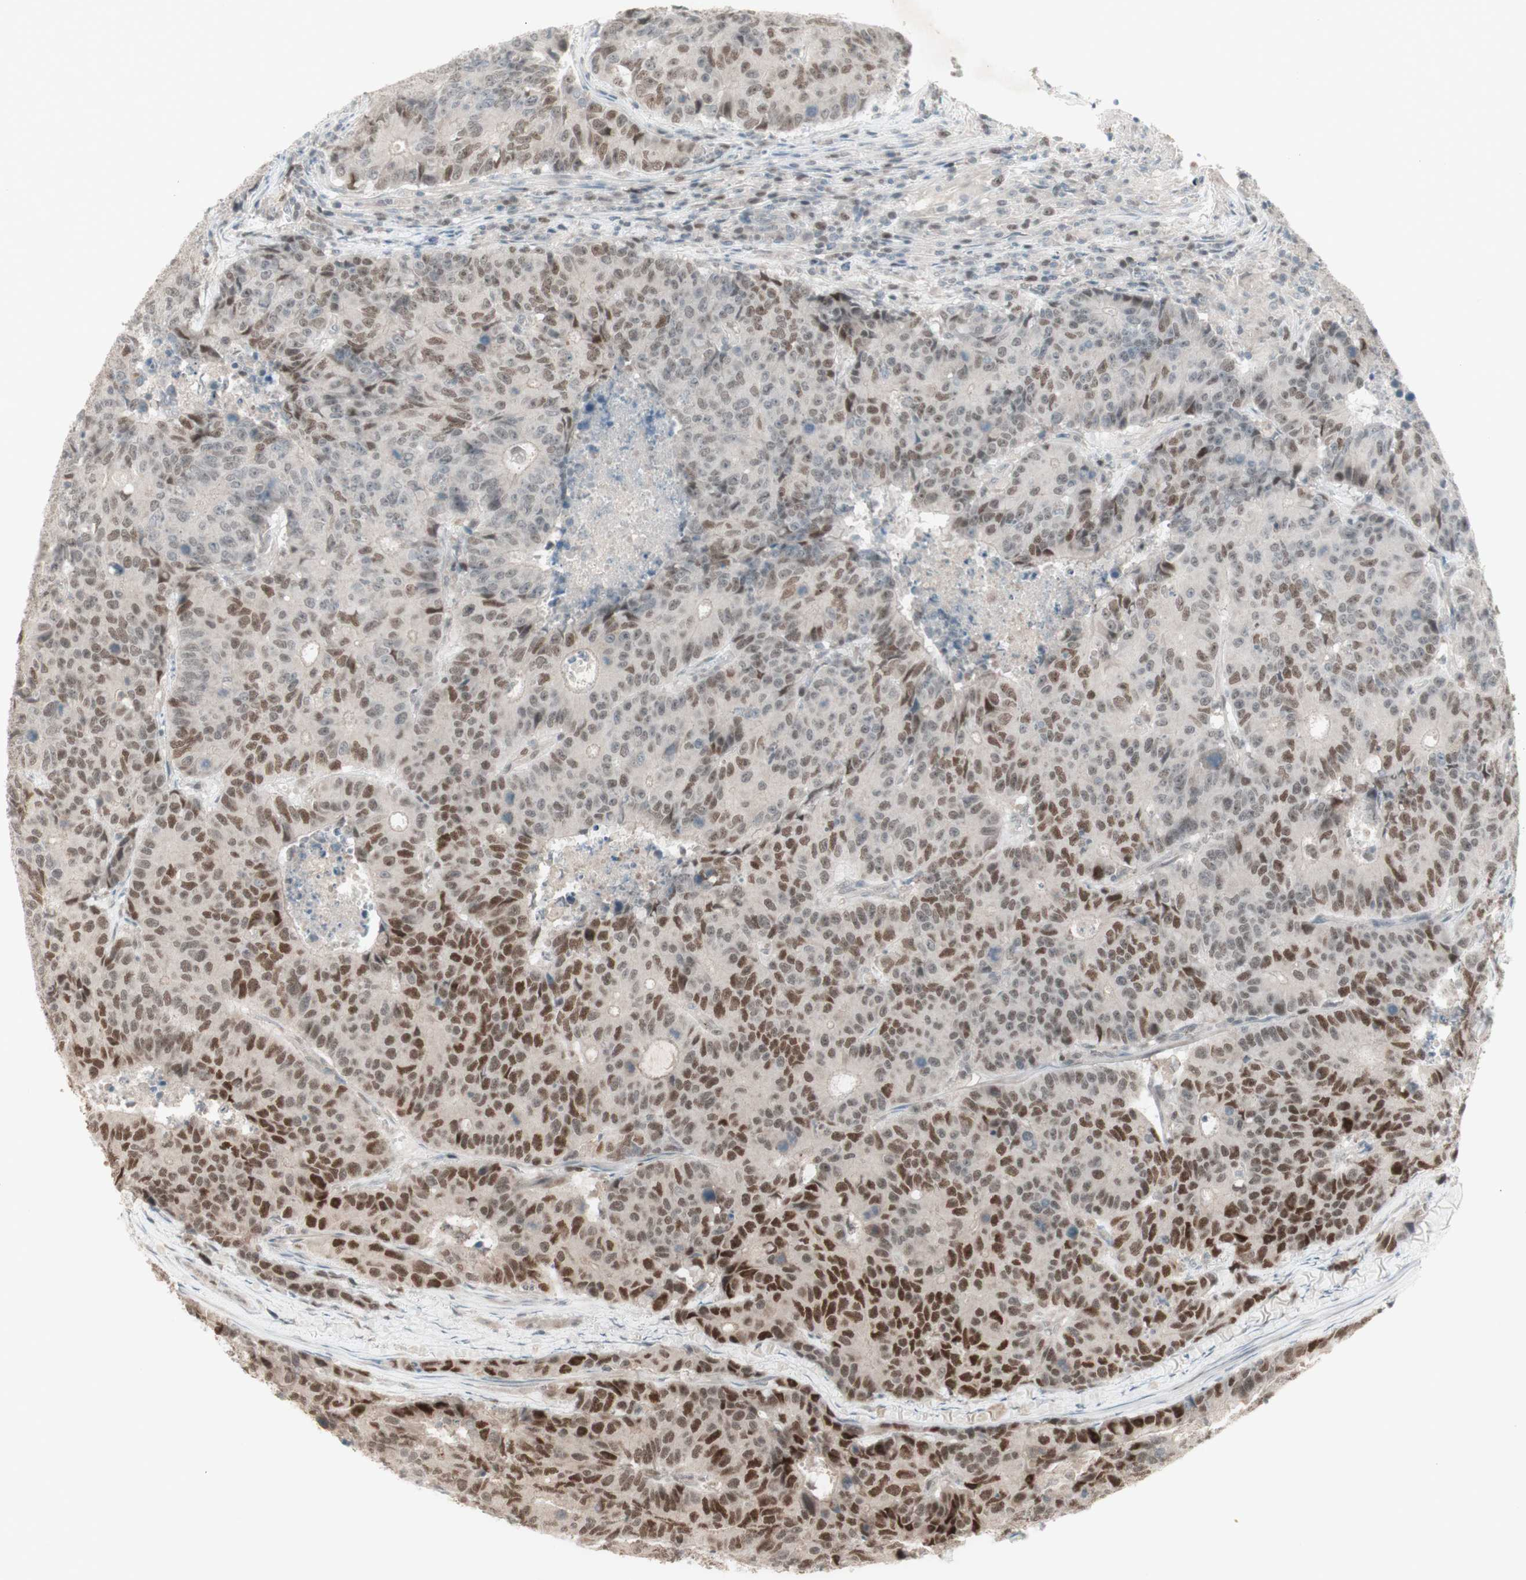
{"staining": {"intensity": "moderate", "quantity": ">75%", "location": "nuclear"}, "tissue": "colorectal cancer", "cell_type": "Tumor cells", "image_type": "cancer", "snomed": [{"axis": "morphology", "description": "Adenocarcinoma, NOS"}, {"axis": "topography", "description": "Colon"}], "caption": "Colorectal adenocarcinoma was stained to show a protein in brown. There is medium levels of moderate nuclear staining in approximately >75% of tumor cells.", "gene": "MSH6", "patient": {"sex": "female", "age": 86}}